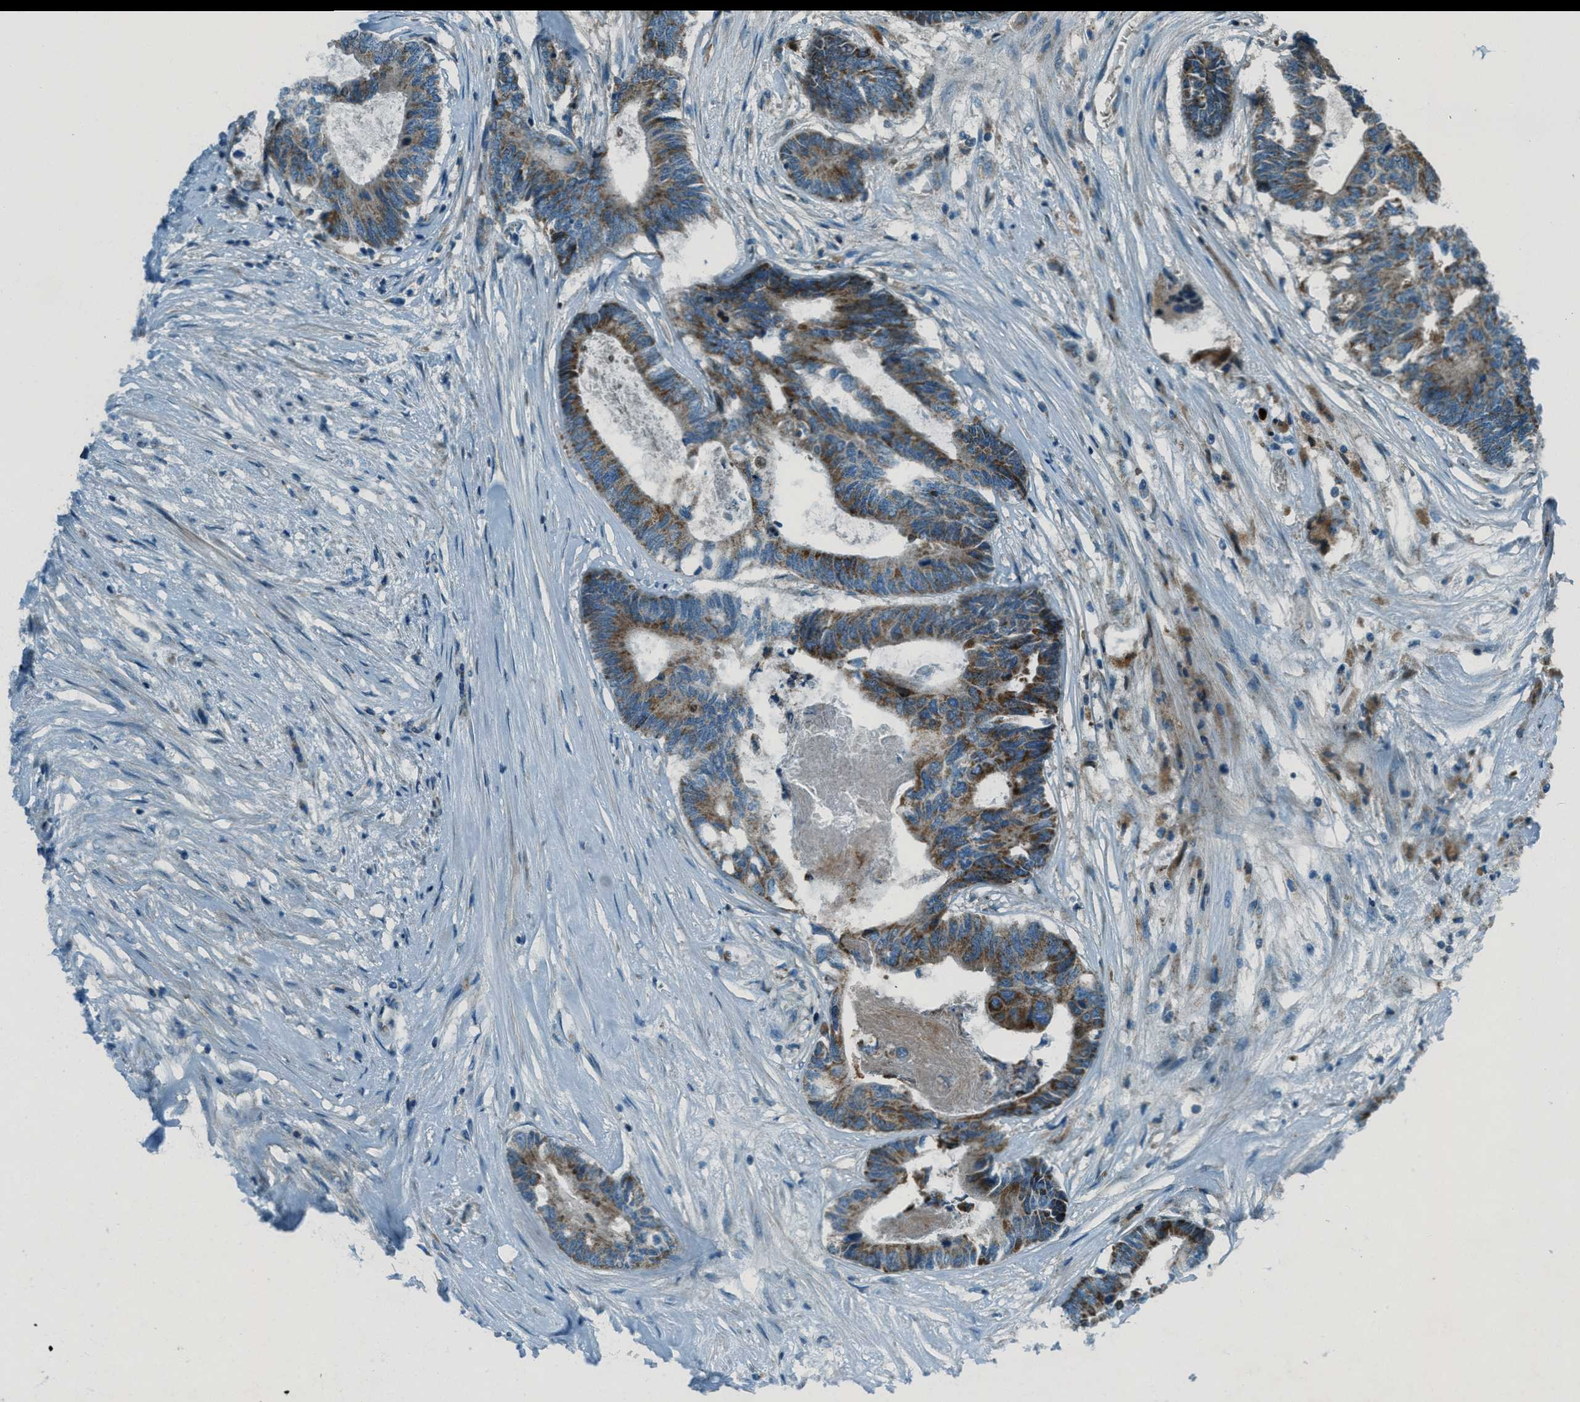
{"staining": {"intensity": "moderate", "quantity": ">75%", "location": "cytoplasmic/membranous"}, "tissue": "colorectal cancer", "cell_type": "Tumor cells", "image_type": "cancer", "snomed": [{"axis": "morphology", "description": "Adenocarcinoma, NOS"}, {"axis": "topography", "description": "Rectum"}], "caption": "This image demonstrates IHC staining of human colorectal cancer, with medium moderate cytoplasmic/membranous expression in approximately >75% of tumor cells.", "gene": "FAR1", "patient": {"sex": "male", "age": 63}}